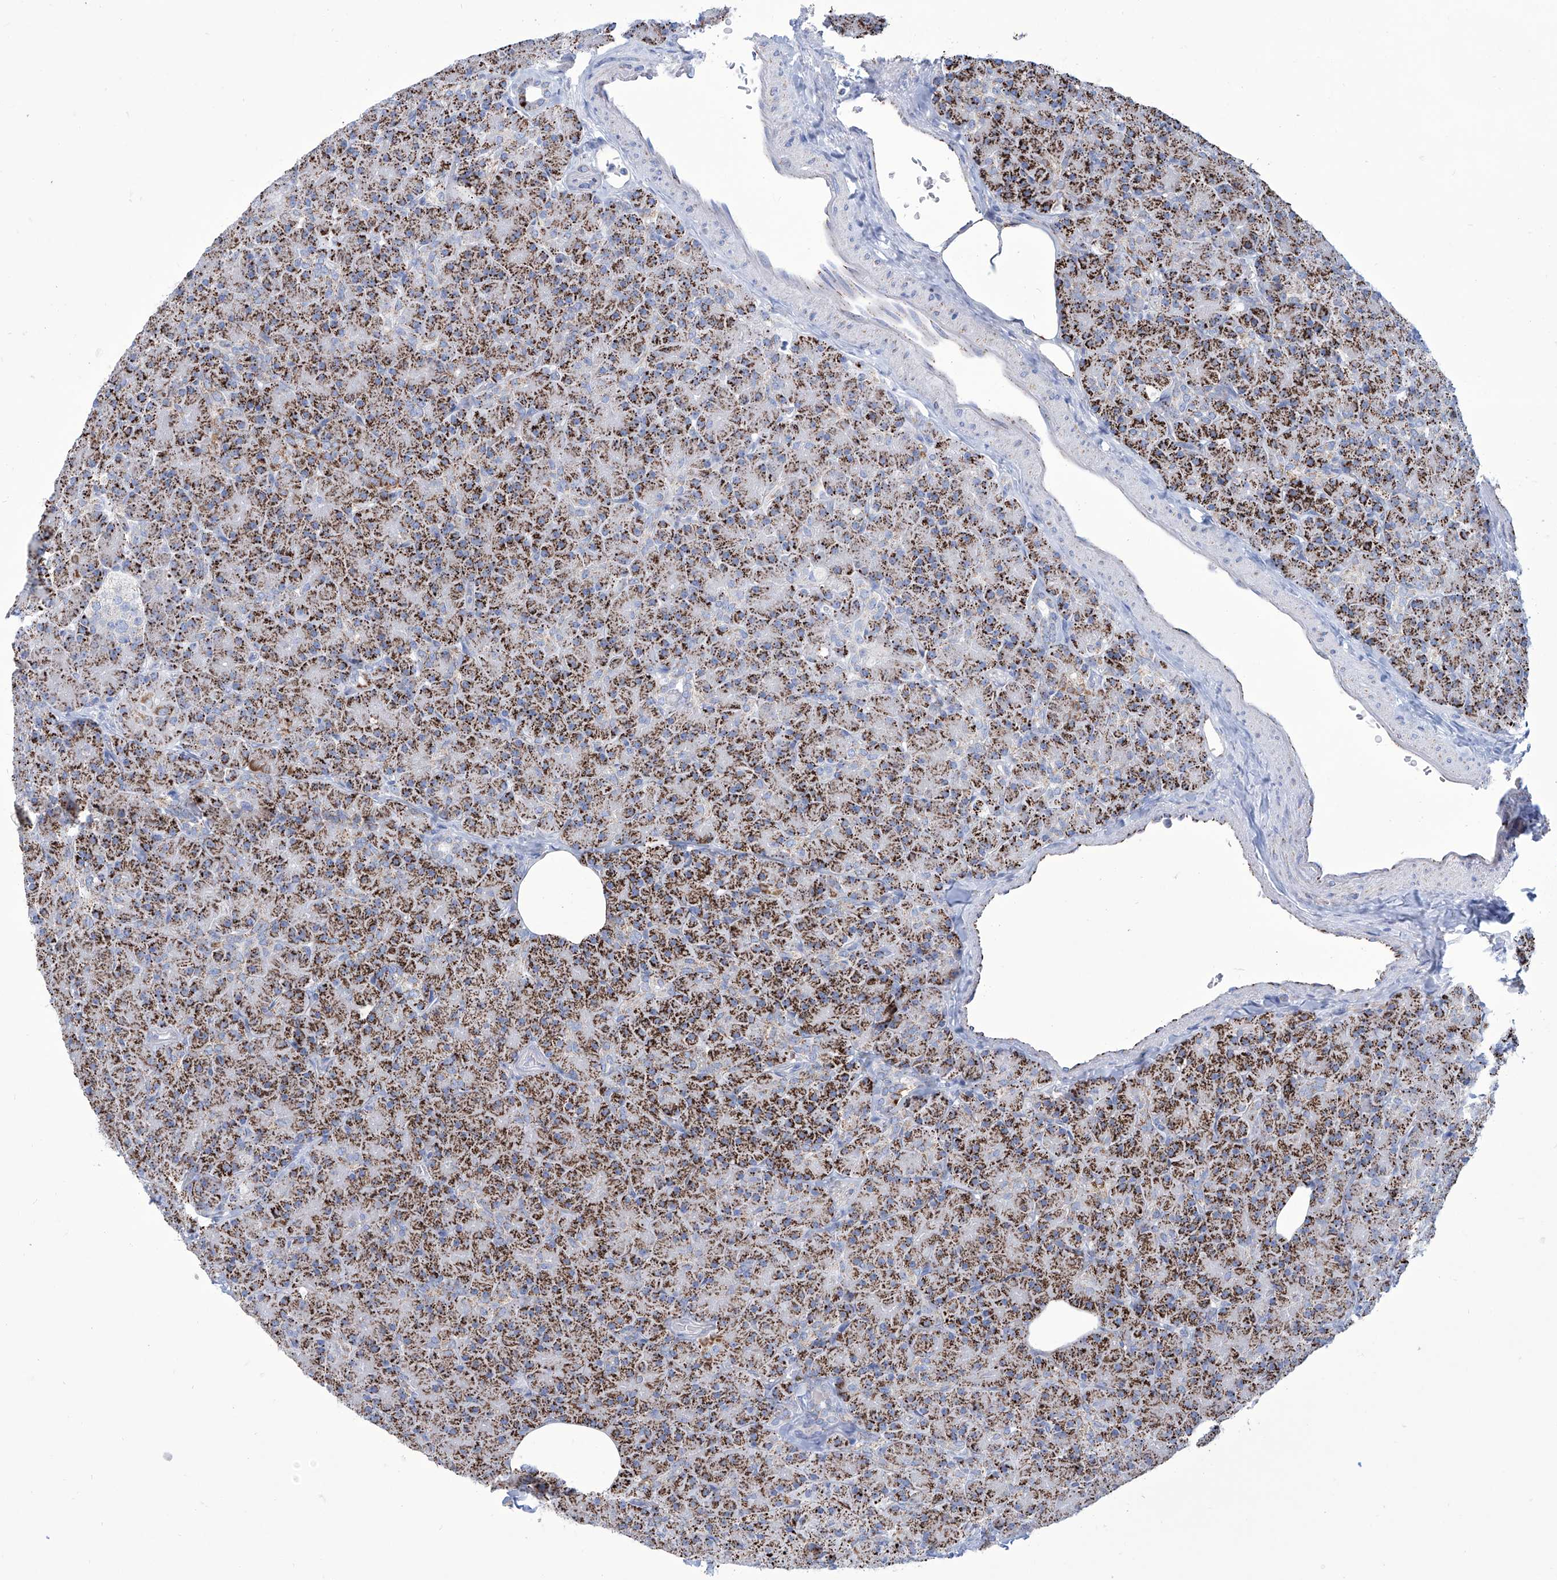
{"staining": {"intensity": "strong", "quantity": ">75%", "location": "cytoplasmic/membranous"}, "tissue": "pancreas", "cell_type": "Exocrine glandular cells", "image_type": "normal", "snomed": [{"axis": "morphology", "description": "Normal tissue, NOS"}, {"axis": "topography", "description": "Pancreas"}], "caption": "Protein staining of normal pancreas demonstrates strong cytoplasmic/membranous staining in approximately >75% of exocrine glandular cells. (DAB IHC, brown staining for protein, blue staining for nuclei).", "gene": "ALDH6A1", "patient": {"sex": "female", "age": 43}}